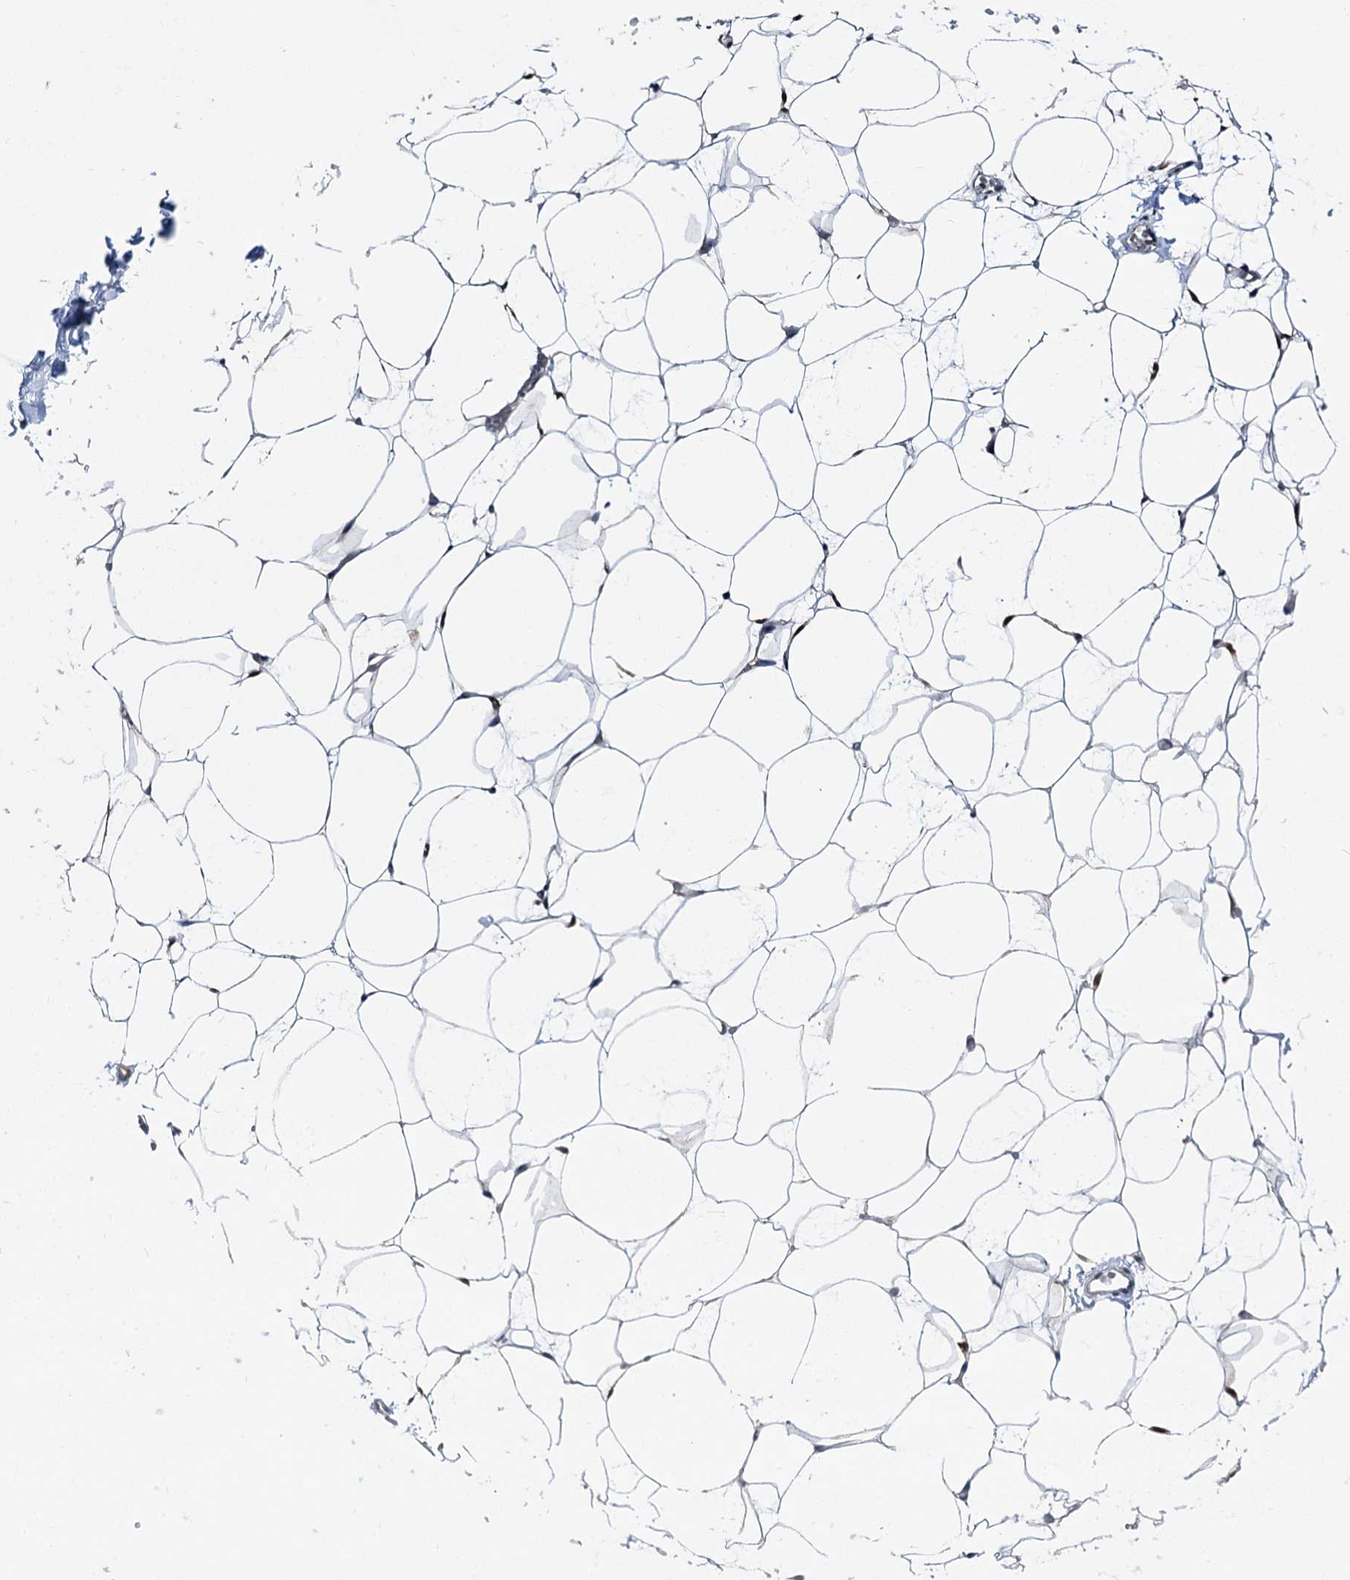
{"staining": {"intensity": "weak", "quantity": ">75%", "location": "nuclear"}, "tissue": "adipose tissue", "cell_type": "Adipocytes", "image_type": "normal", "snomed": [{"axis": "morphology", "description": "Normal tissue, NOS"}, {"axis": "topography", "description": "Breast"}], "caption": "Immunohistochemical staining of unremarkable adipose tissue demonstrates weak nuclear protein staining in approximately >75% of adipocytes. Using DAB (3,3'-diaminobenzidine) (brown) and hematoxylin (blue) stains, captured at high magnification using brightfield microscopy.", "gene": "PSMD13", "patient": {"sex": "female", "age": 23}}